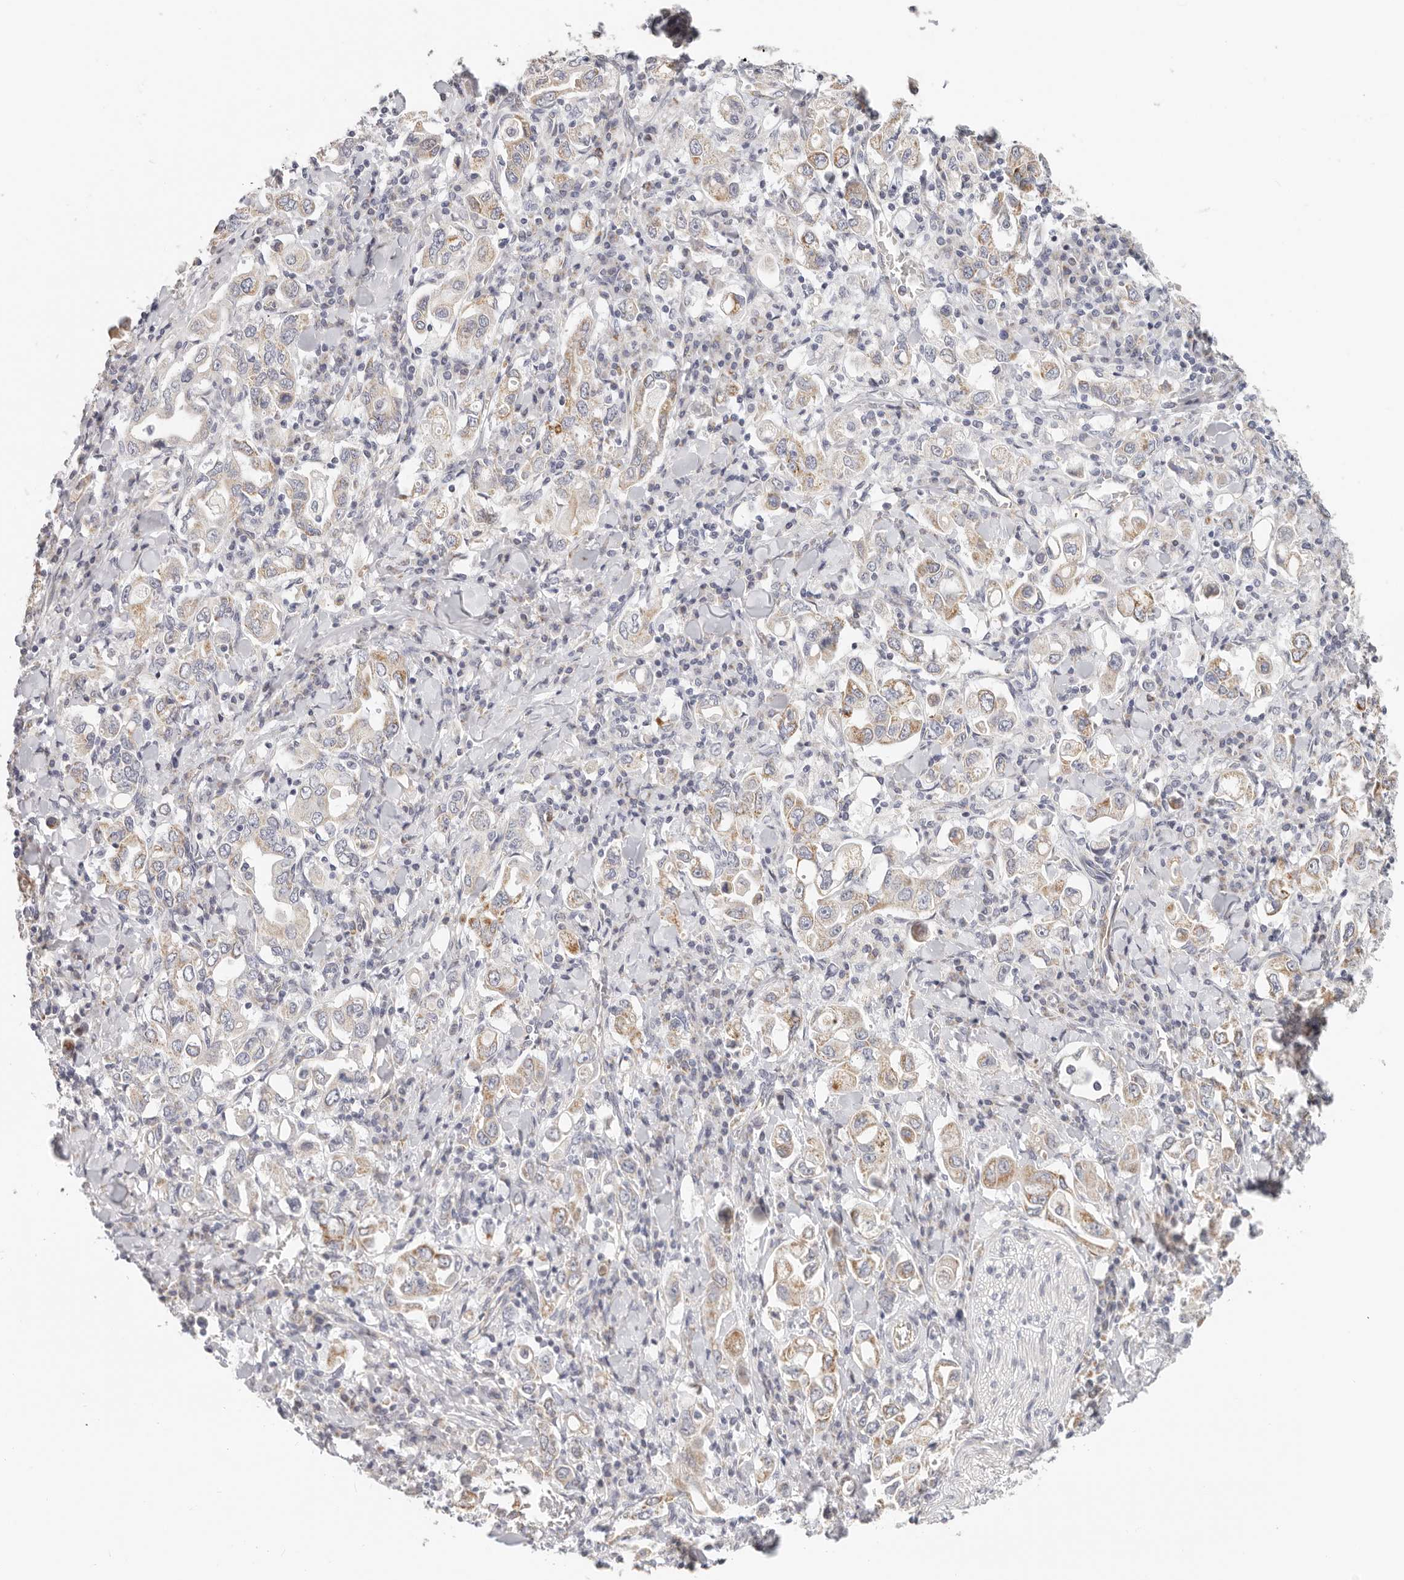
{"staining": {"intensity": "weak", "quantity": ">75%", "location": "cytoplasmic/membranous"}, "tissue": "stomach cancer", "cell_type": "Tumor cells", "image_type": "cancer", "snomed": [{"axis": "morphology", "description": "Adenocarcinoma, NOS"}, {"axis": "topography", "description": "Stomach, upper"}], "caption": "A photomicrograph of stomach cancer stained for a protein shows weak cytoplasmic/membranous brown staining in tumor cells.", "gene": "AFDN", "patient": {"sex": "male", "age": 62}}